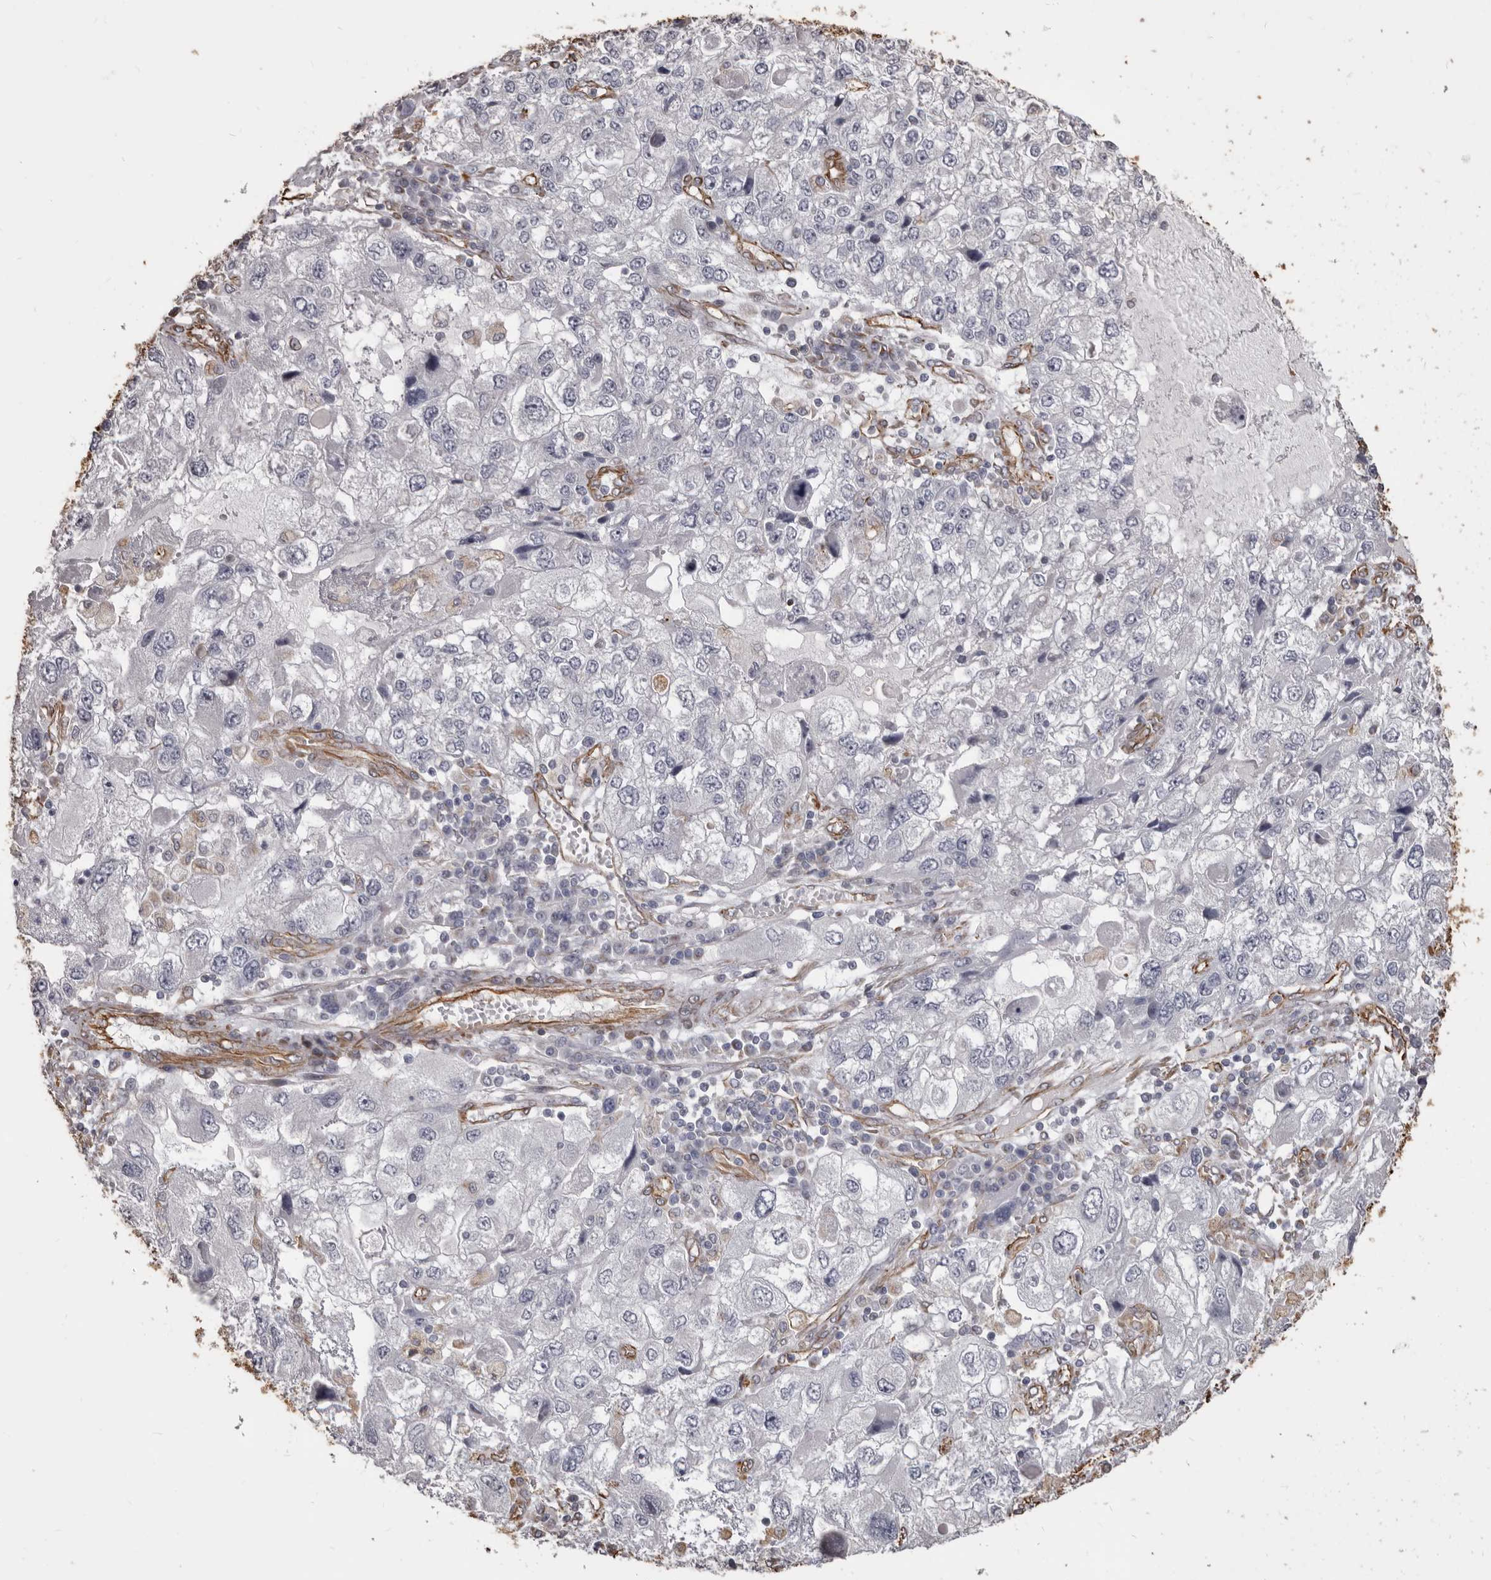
{"staining": {"intensity": "negative", "quantity": "none", "location": "none"}, "tissue": "endometrial cancer", "cell_type": "Tumor cells", "image_type": "cancer", "snomed": [{"axis": "morphology", "description": "Adenocarcinoma, NOS"}, {"axis": "topography", "description": "Endometrium"}], "caption": "The image exhibits no staining of tumor cells in endometrial cancer.", "gene": "MTURN", "patient": {"sex": "female", "age": 49}}